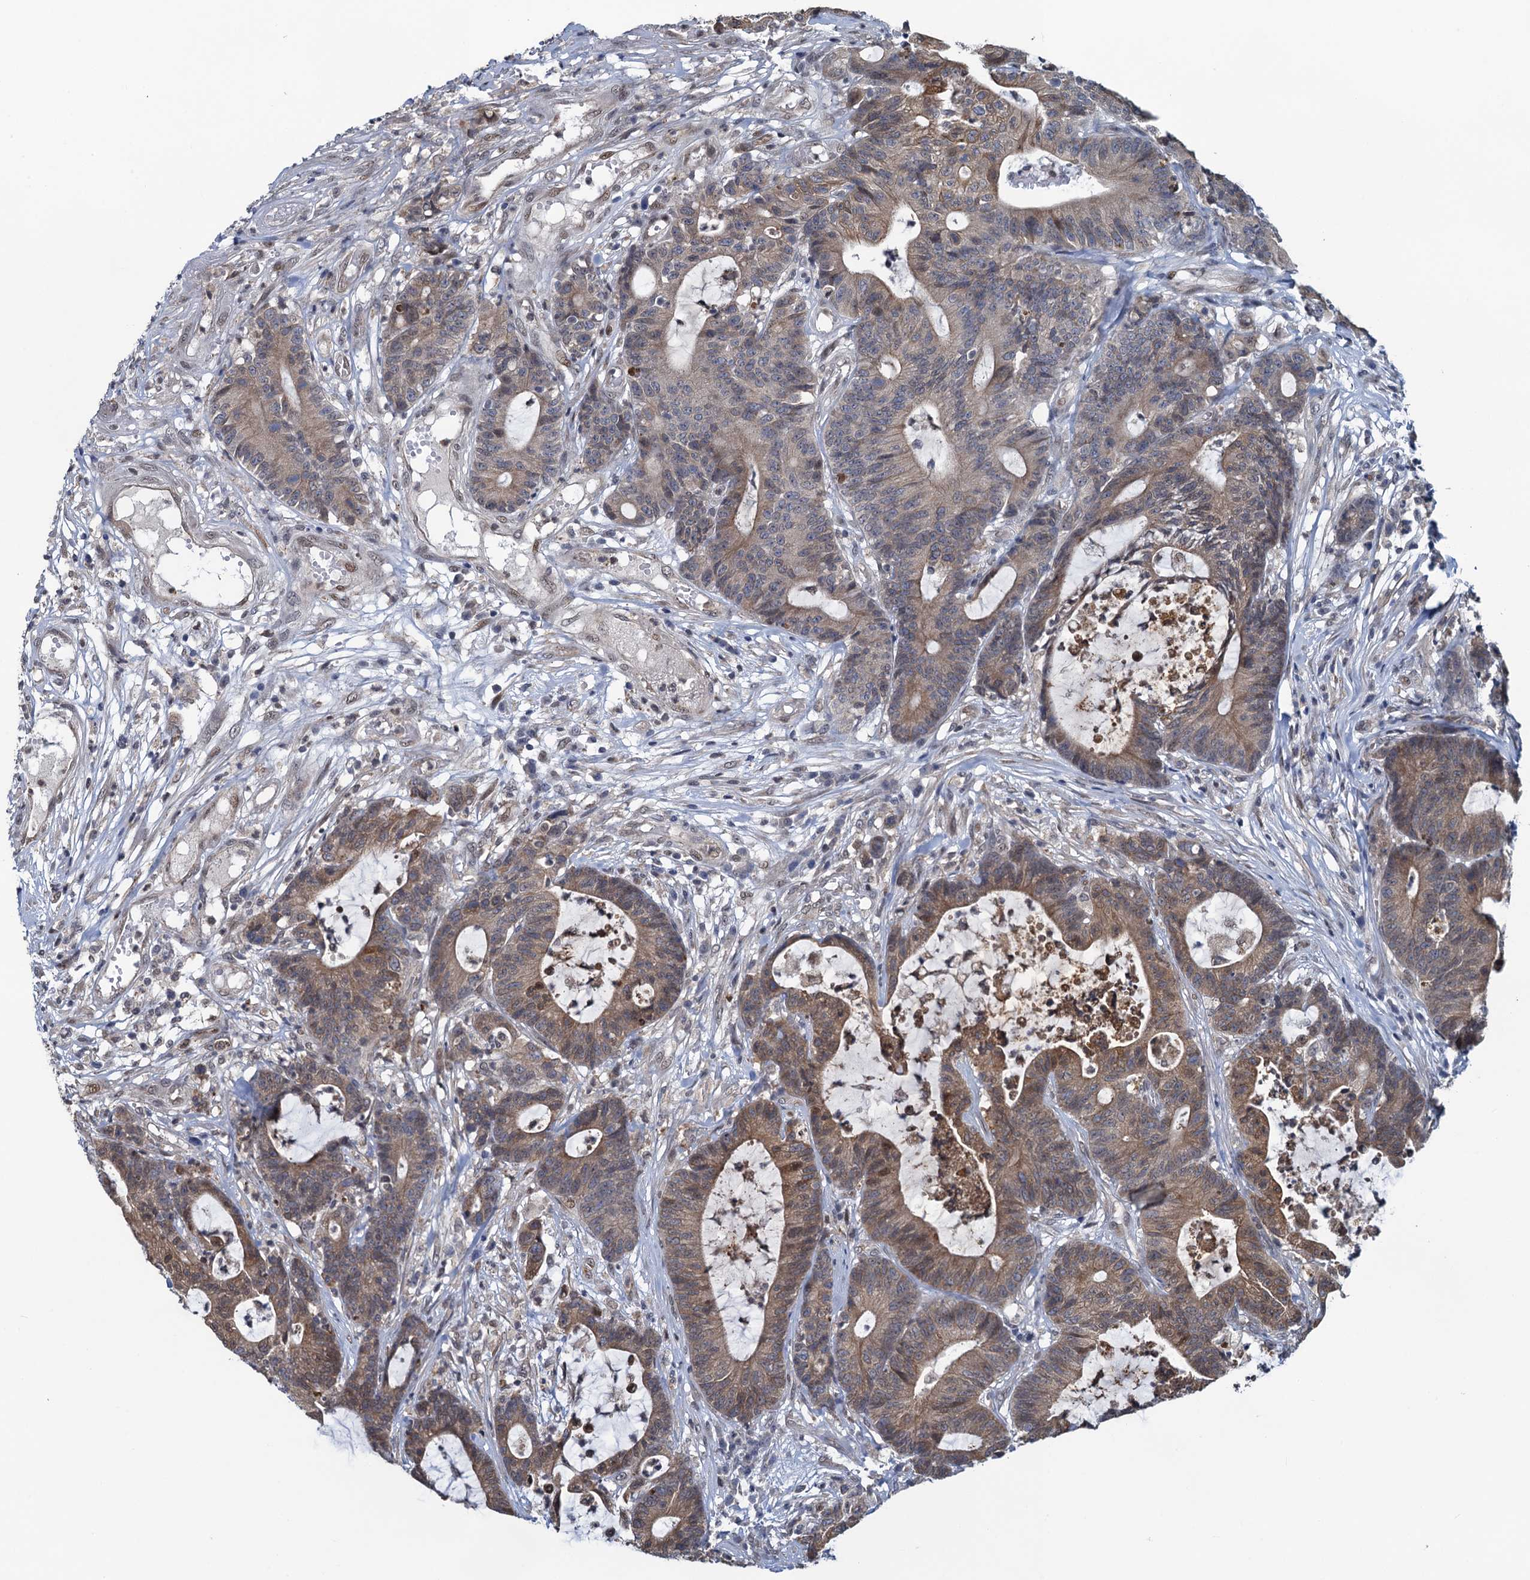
{"staining": {"intensity": "moderate", "quantity": ">75%", "location": "cytoplasmic/membranous,nuclear"}, "tissue": "colorectal cancer", "cell_type": "Tumor cells", "image_type": "cancer", "snomed": [{"axis": "morphology", "description": "Adenocarcinoma, NOS"}, {"axis": "topography", "description": "Colon"}], "caption": "A micrograph showing moderate cytoplasmic/membranous and nuclear positivity in approximately >75% of tumor cells in colorectal cancer, as visualized by brown immunohistochemical staining.", "gene": "EVX2", "patient": {"sex": "female", "age": 84}}